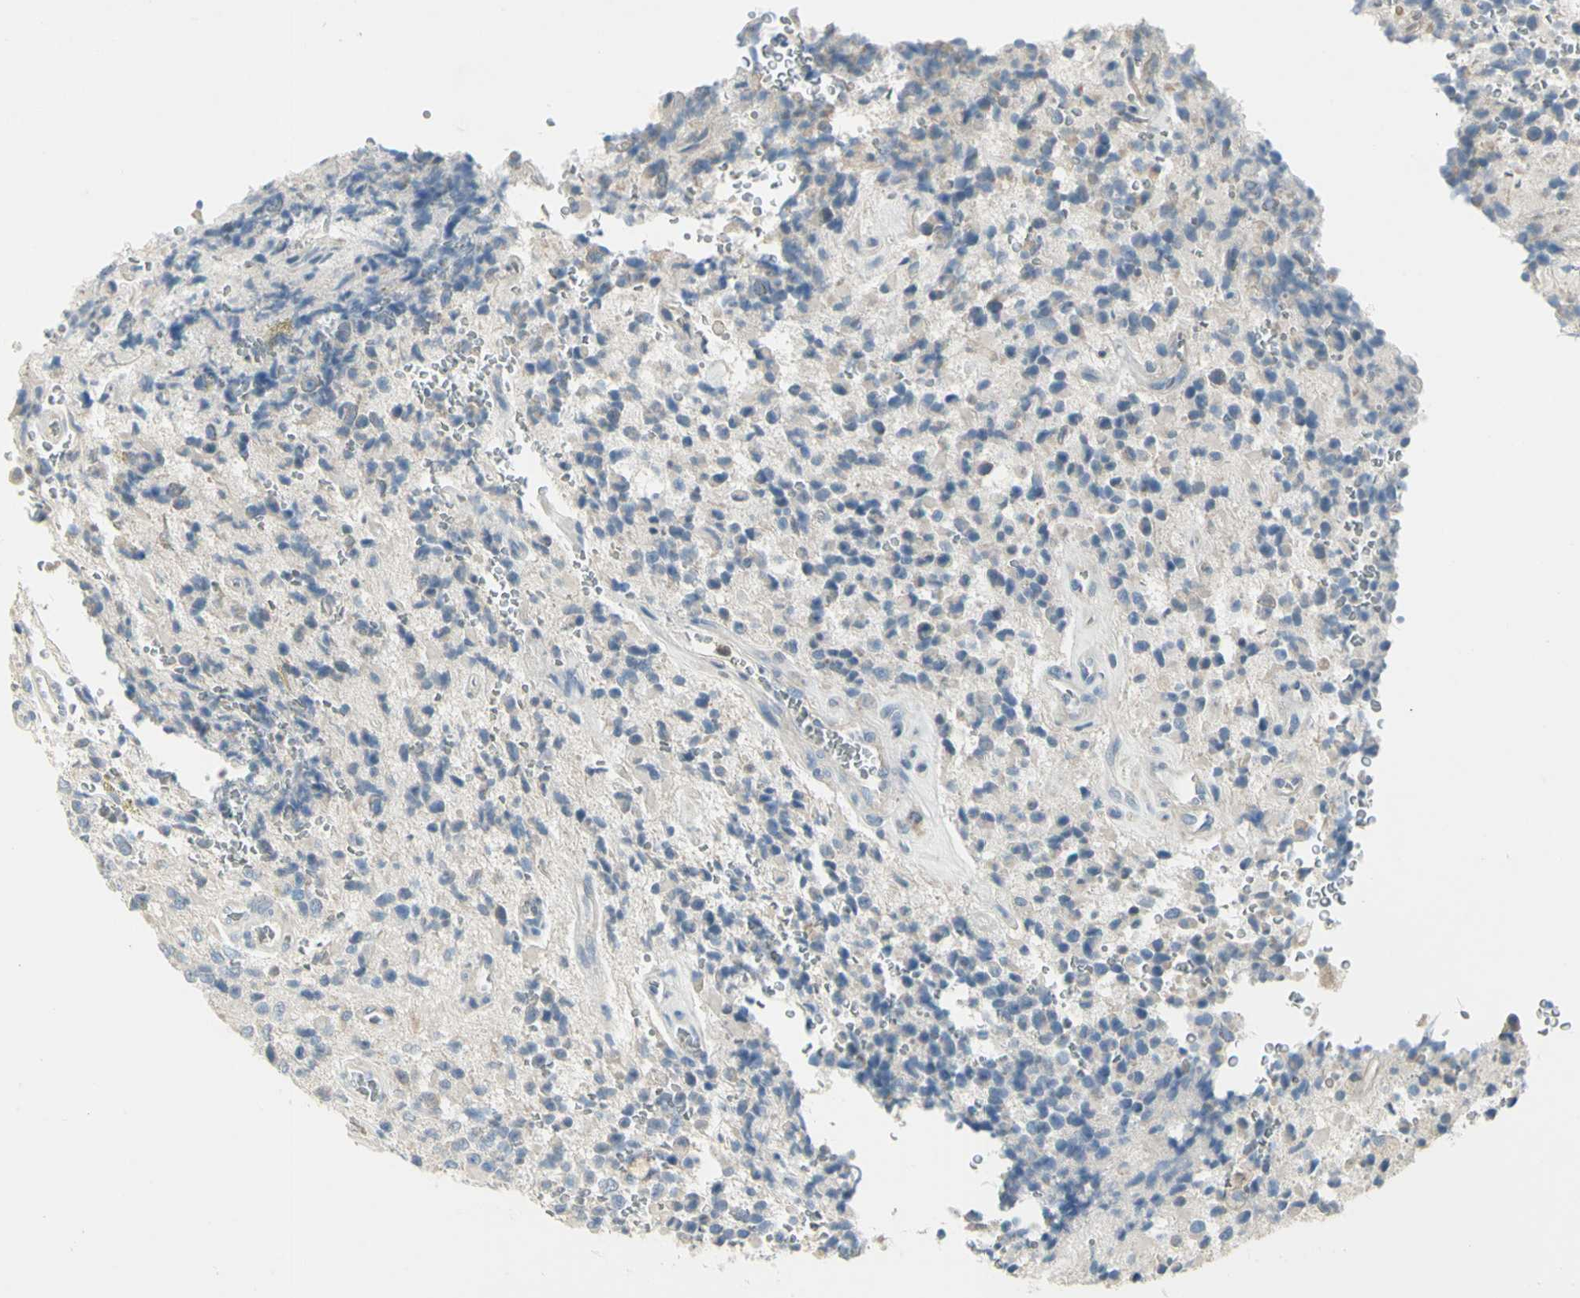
{"staining": {"intensity": "moderate", "quantity": "<25%", "location": "cytoplasmic/membranous"}, "tissue": "glioma", "cell_type": "Tumor cells", "image_type": "cancer", "snomed": [{"axis": "morphology", "description": "Glioma, malignant, High grade"}, {"axis": "topography", "description": "pancreas cauda"}], "caption": "Tumor cells demonstrate moderate cytoplasmic/membranous expression in approximately <25% of cells in high-grade glioma (malignant). Using DAB (brown) and hematoxylin (blue) stains, captured at high magnification using brightfield microscopy.", "gene": "CCNB2", "patient": {"sex": "male", "age": 60}}